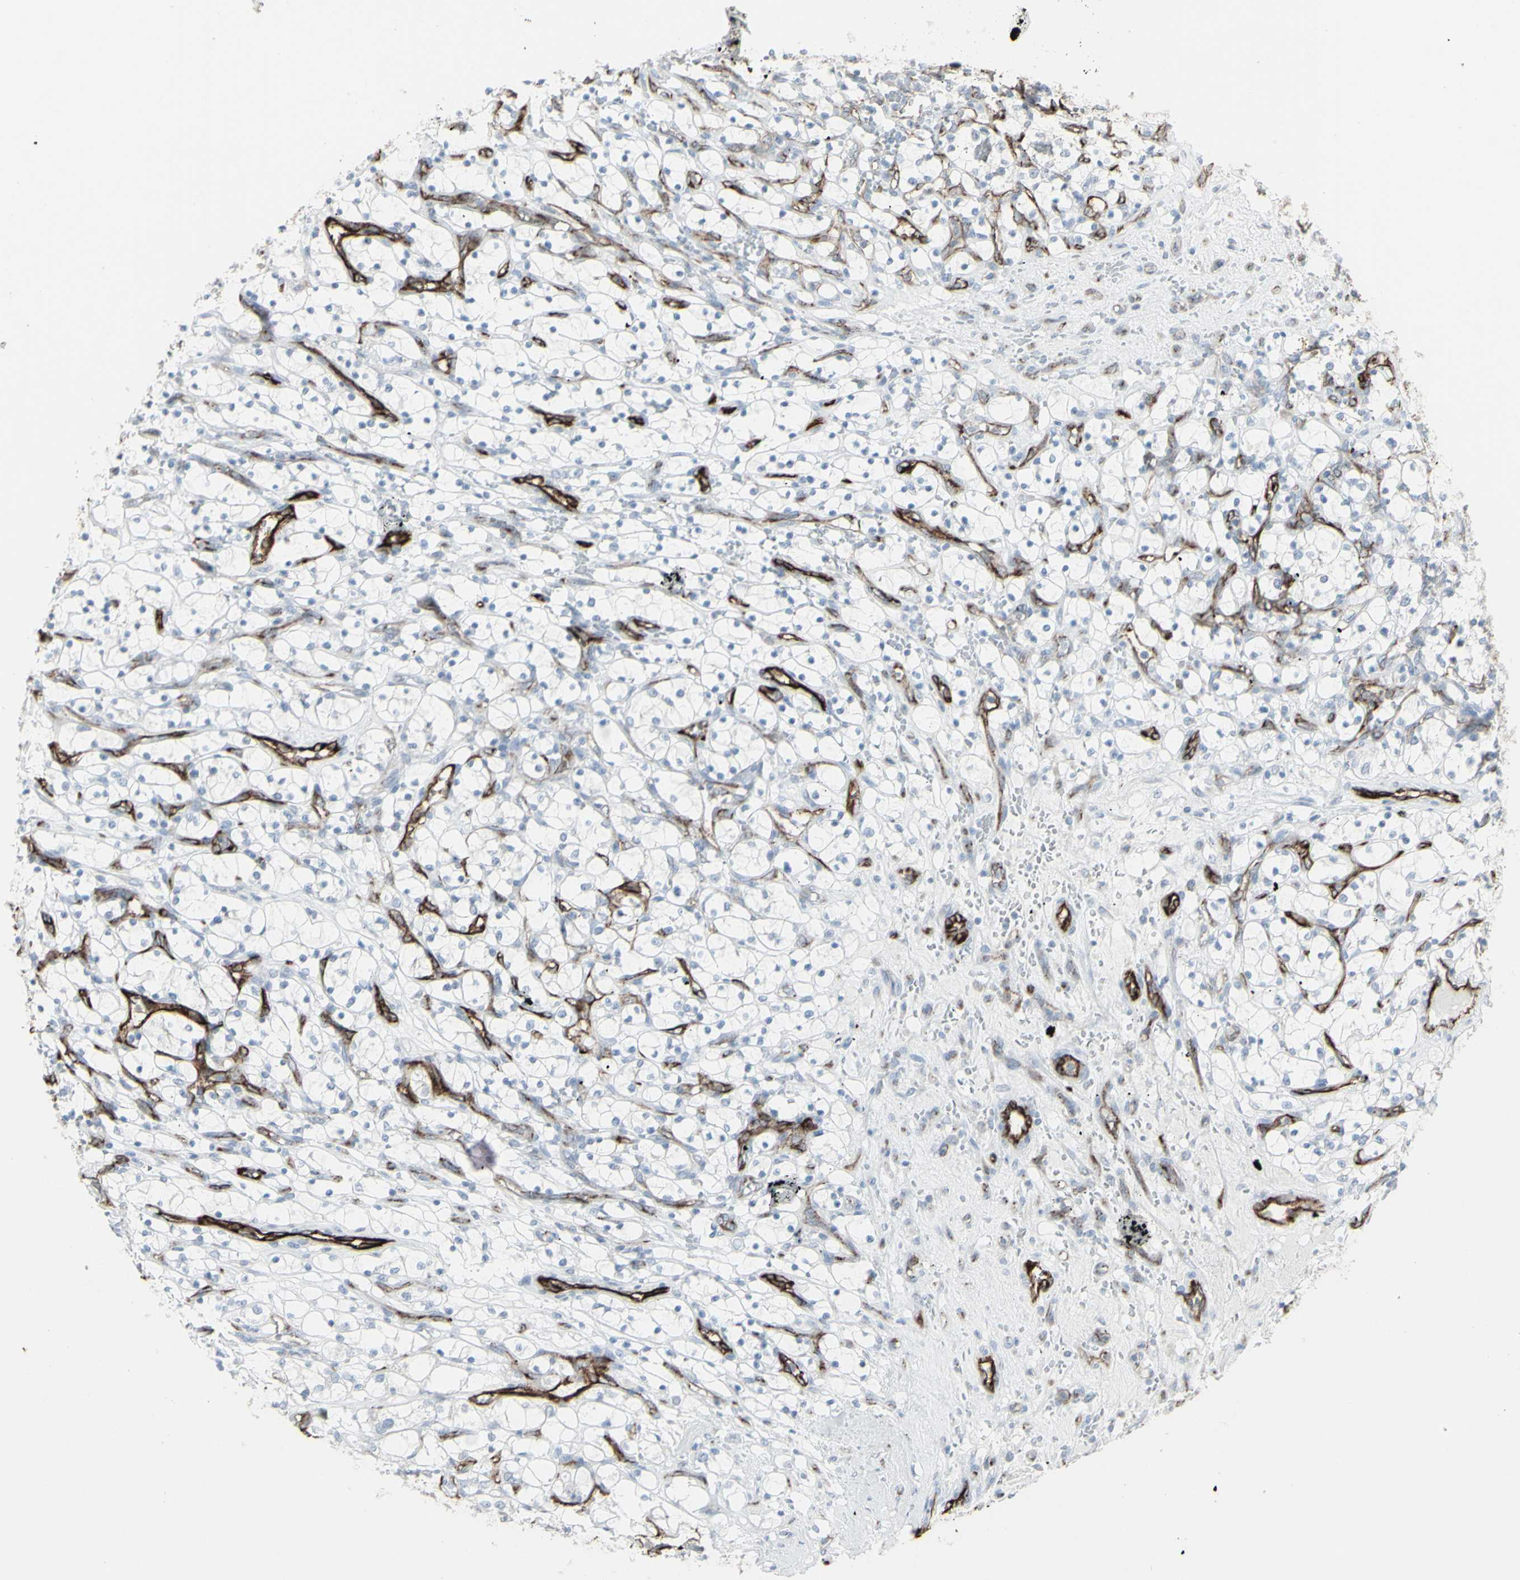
{"staining": {"intensity": "negative", "quantity": "none", "location": "none"}, "tissue": "renal cancer", "cell_type": "Tumor cells", "image_type": "cancer", "snomed": [{"axis": "morphology", "description": "Adenocarcinoma, NOS"}, {"axis": "topography", "description": "Kidney"}], "caption": "An immunohistochemistry (IHC) photomicrograph of renal cancer is shown. There is no staining in tumor cells of renal cancer.", "gene": "GJA1", "patient": {"sex": "female", "age": 69}}